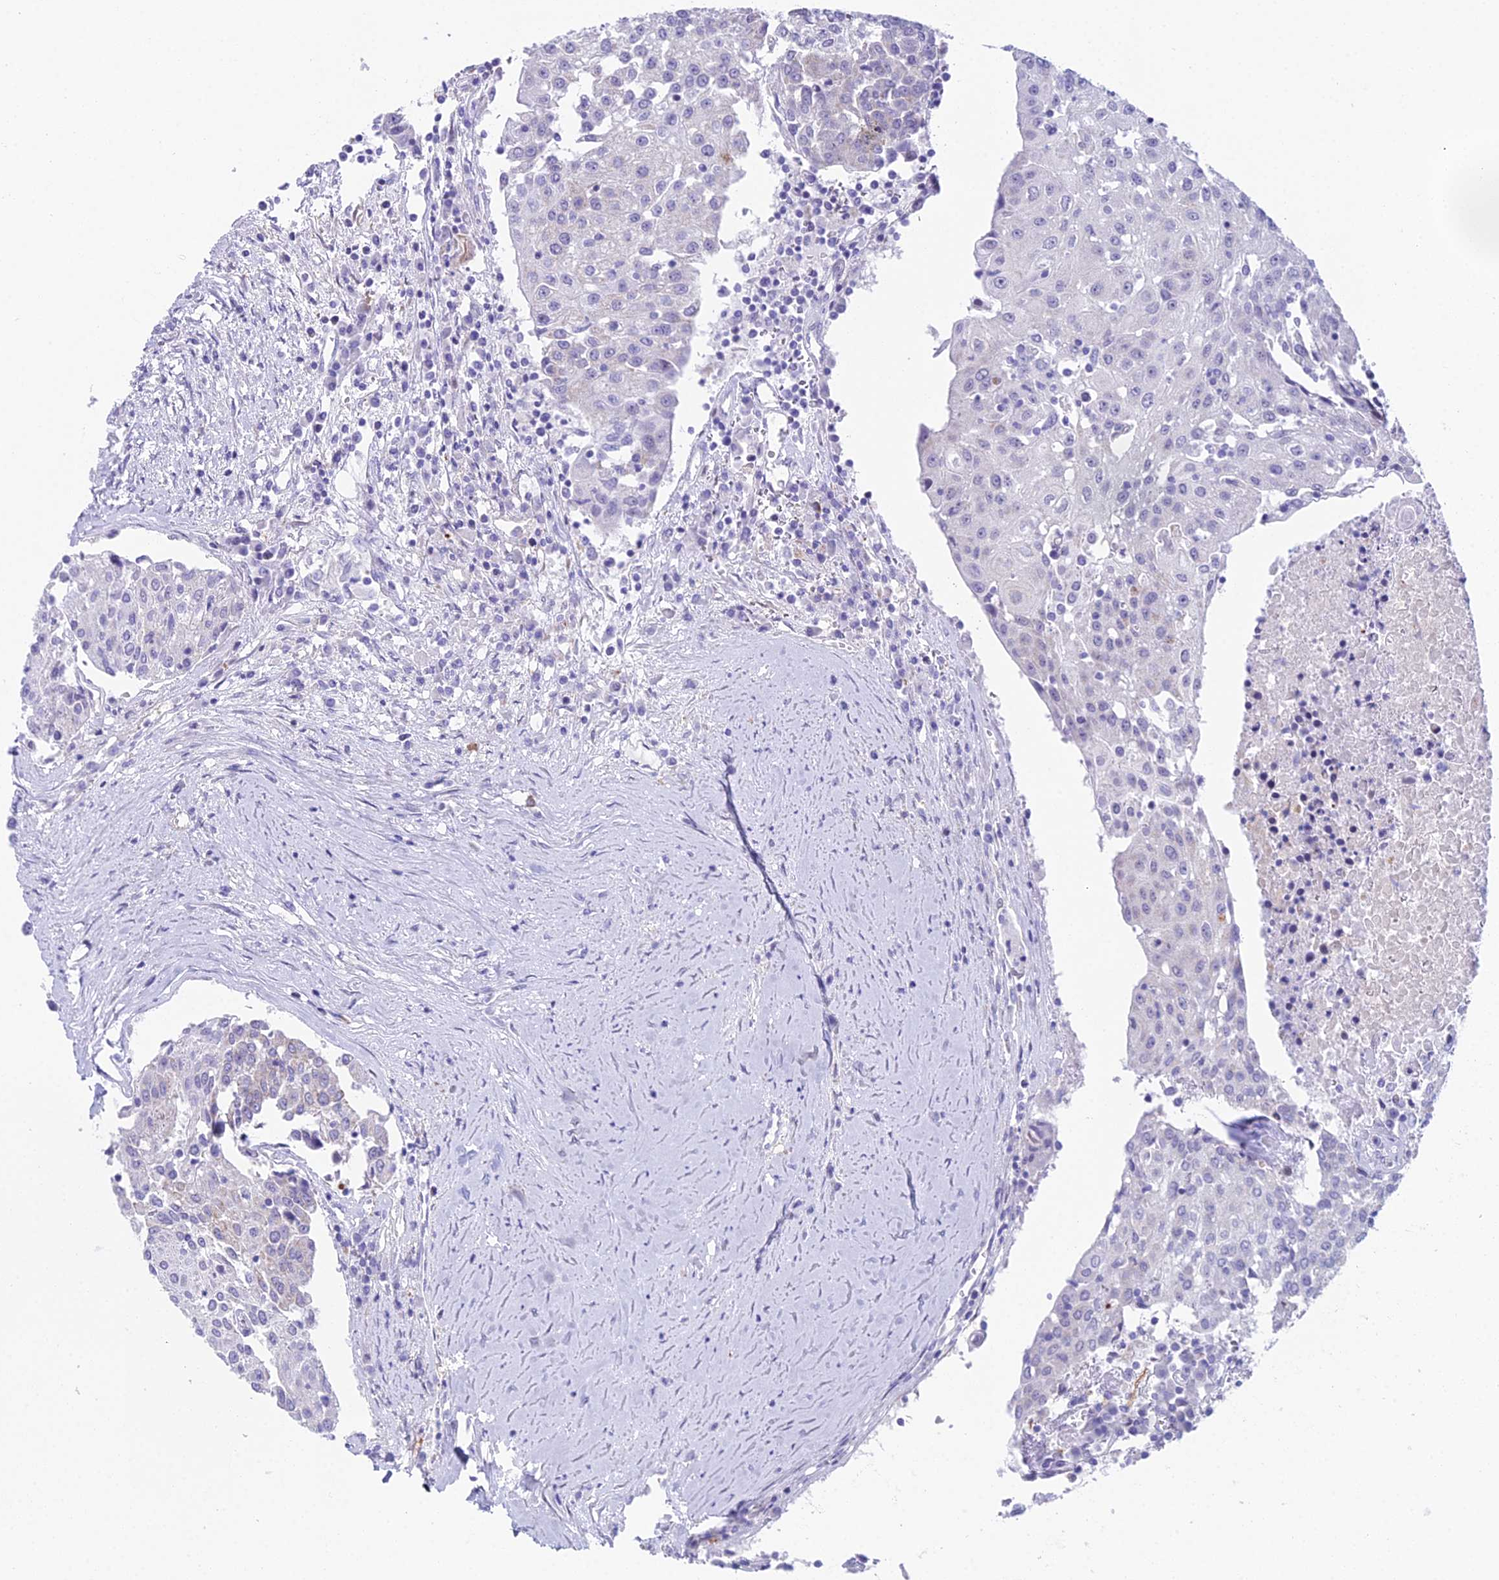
{"staining": {"intensity": "negative", "quantity": "none", "location": "none"}, "tissue": "urothelial cancer", "cell_type": "Tumor cells", "image_type": "cancer", "snomed": [{"axis": "morphology", "description": "Urothelial carcinoma, High grade"}, {"axis": "topography", "description": "Urinary bladder"}], "caption": "Photomicrograph shows no protein positivity in tumor cells of urothelial carcinoma (high-grade) tissue.", "gene": "CC2D2A", "patient": {"sex": "female", "age": 85}}